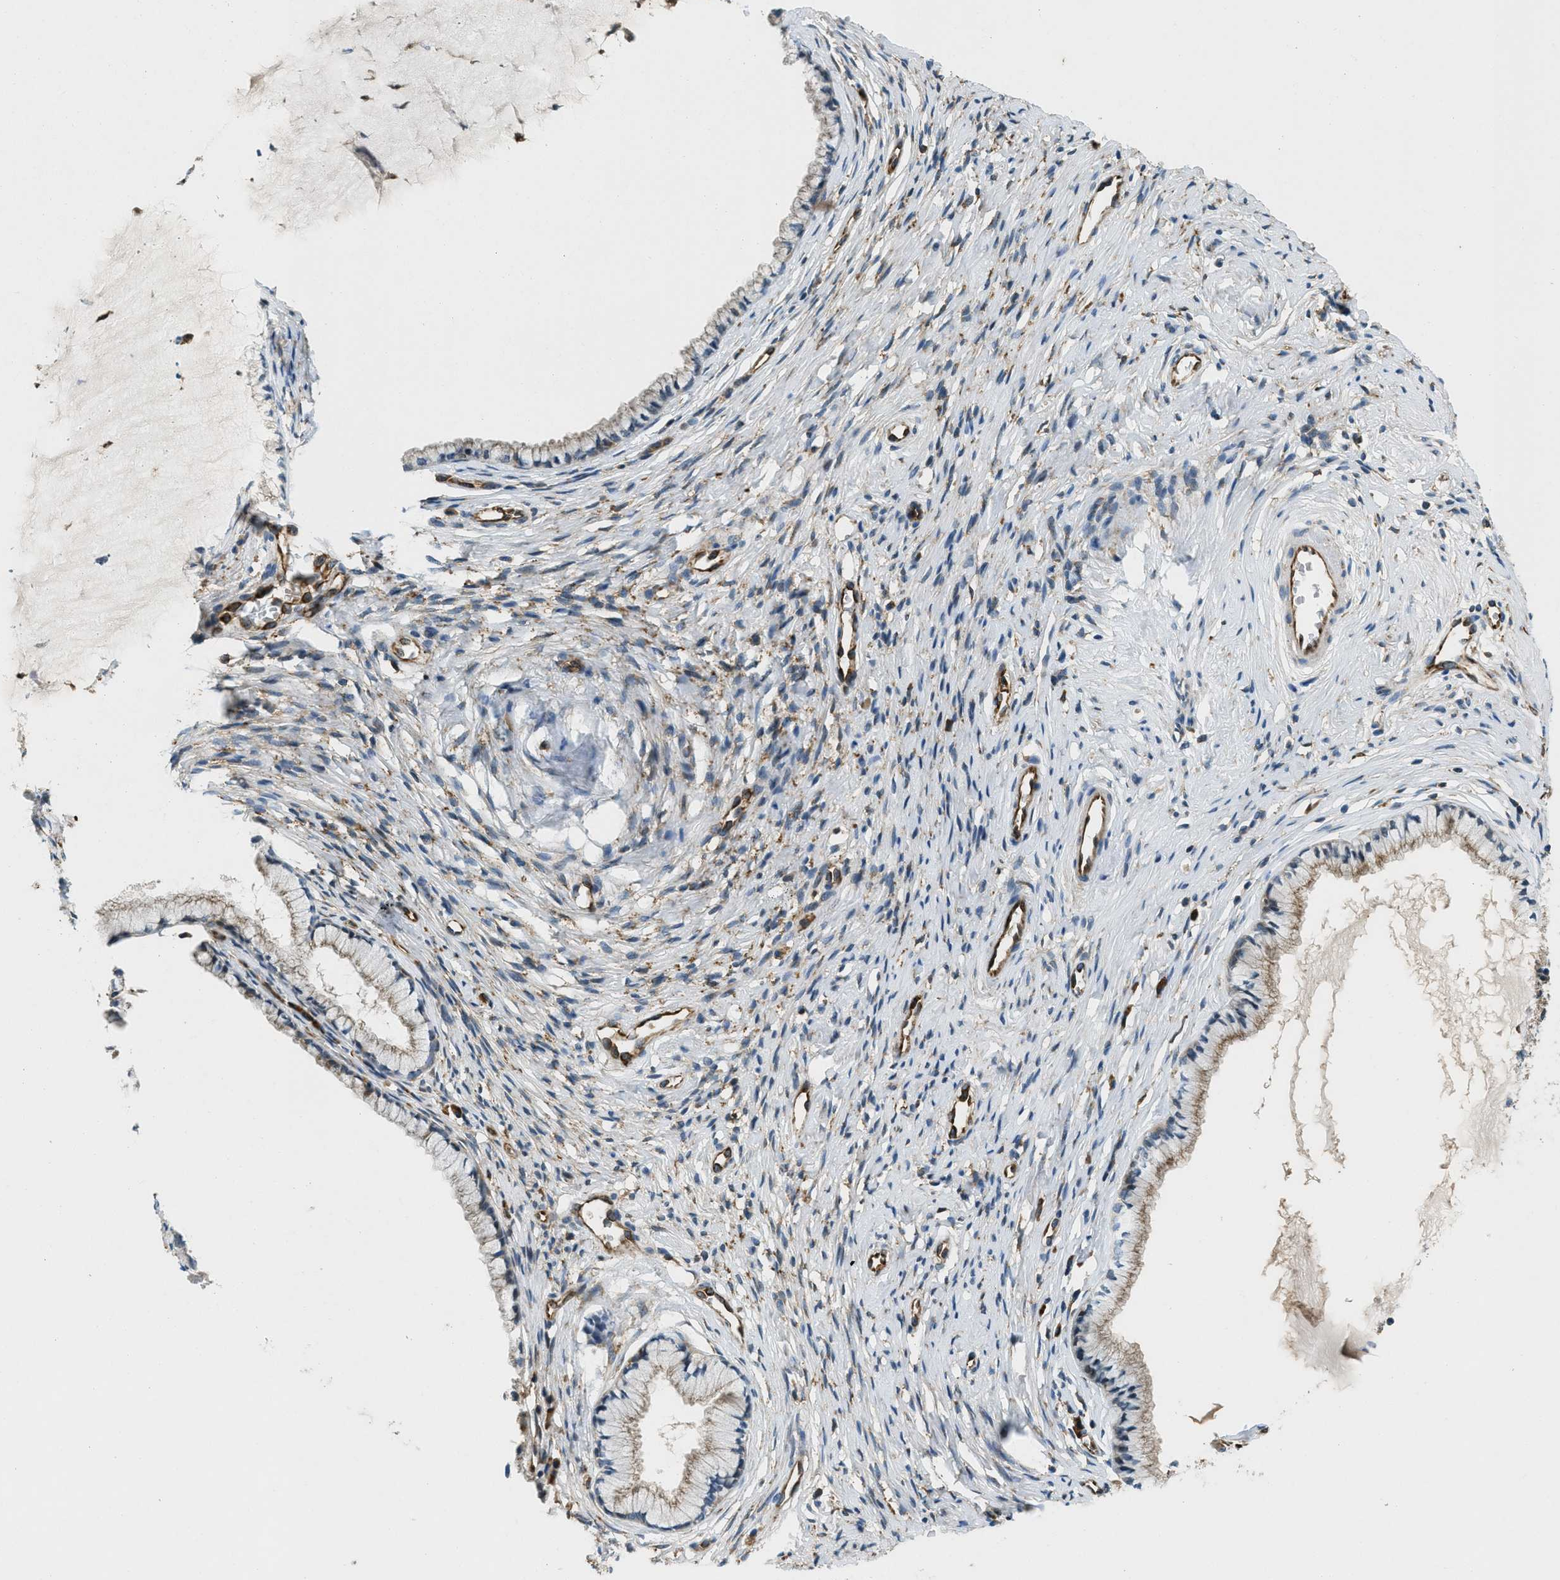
{"staining": {"intensity": "weak", "quantity": "25%-75%", "location": "cytoplasmic/membranous"}, "tissue": "cervix", "cell_type": "Glandular cells", "image_type": "normal", "snomed": [{"axis": "morphology", "description": "Normal tissue, NOS"}, {"axis": "topography", "description": "Cervix"}], "caption": "Immunohistochemical staining of benign human cervix reveals 25%-75% levels of weak cytoplasmic/membranous protein staining in about 25%-75% of glandular cells.", "gene": "GIMAP8", "patient": {"sex": "female", "age": 77}}